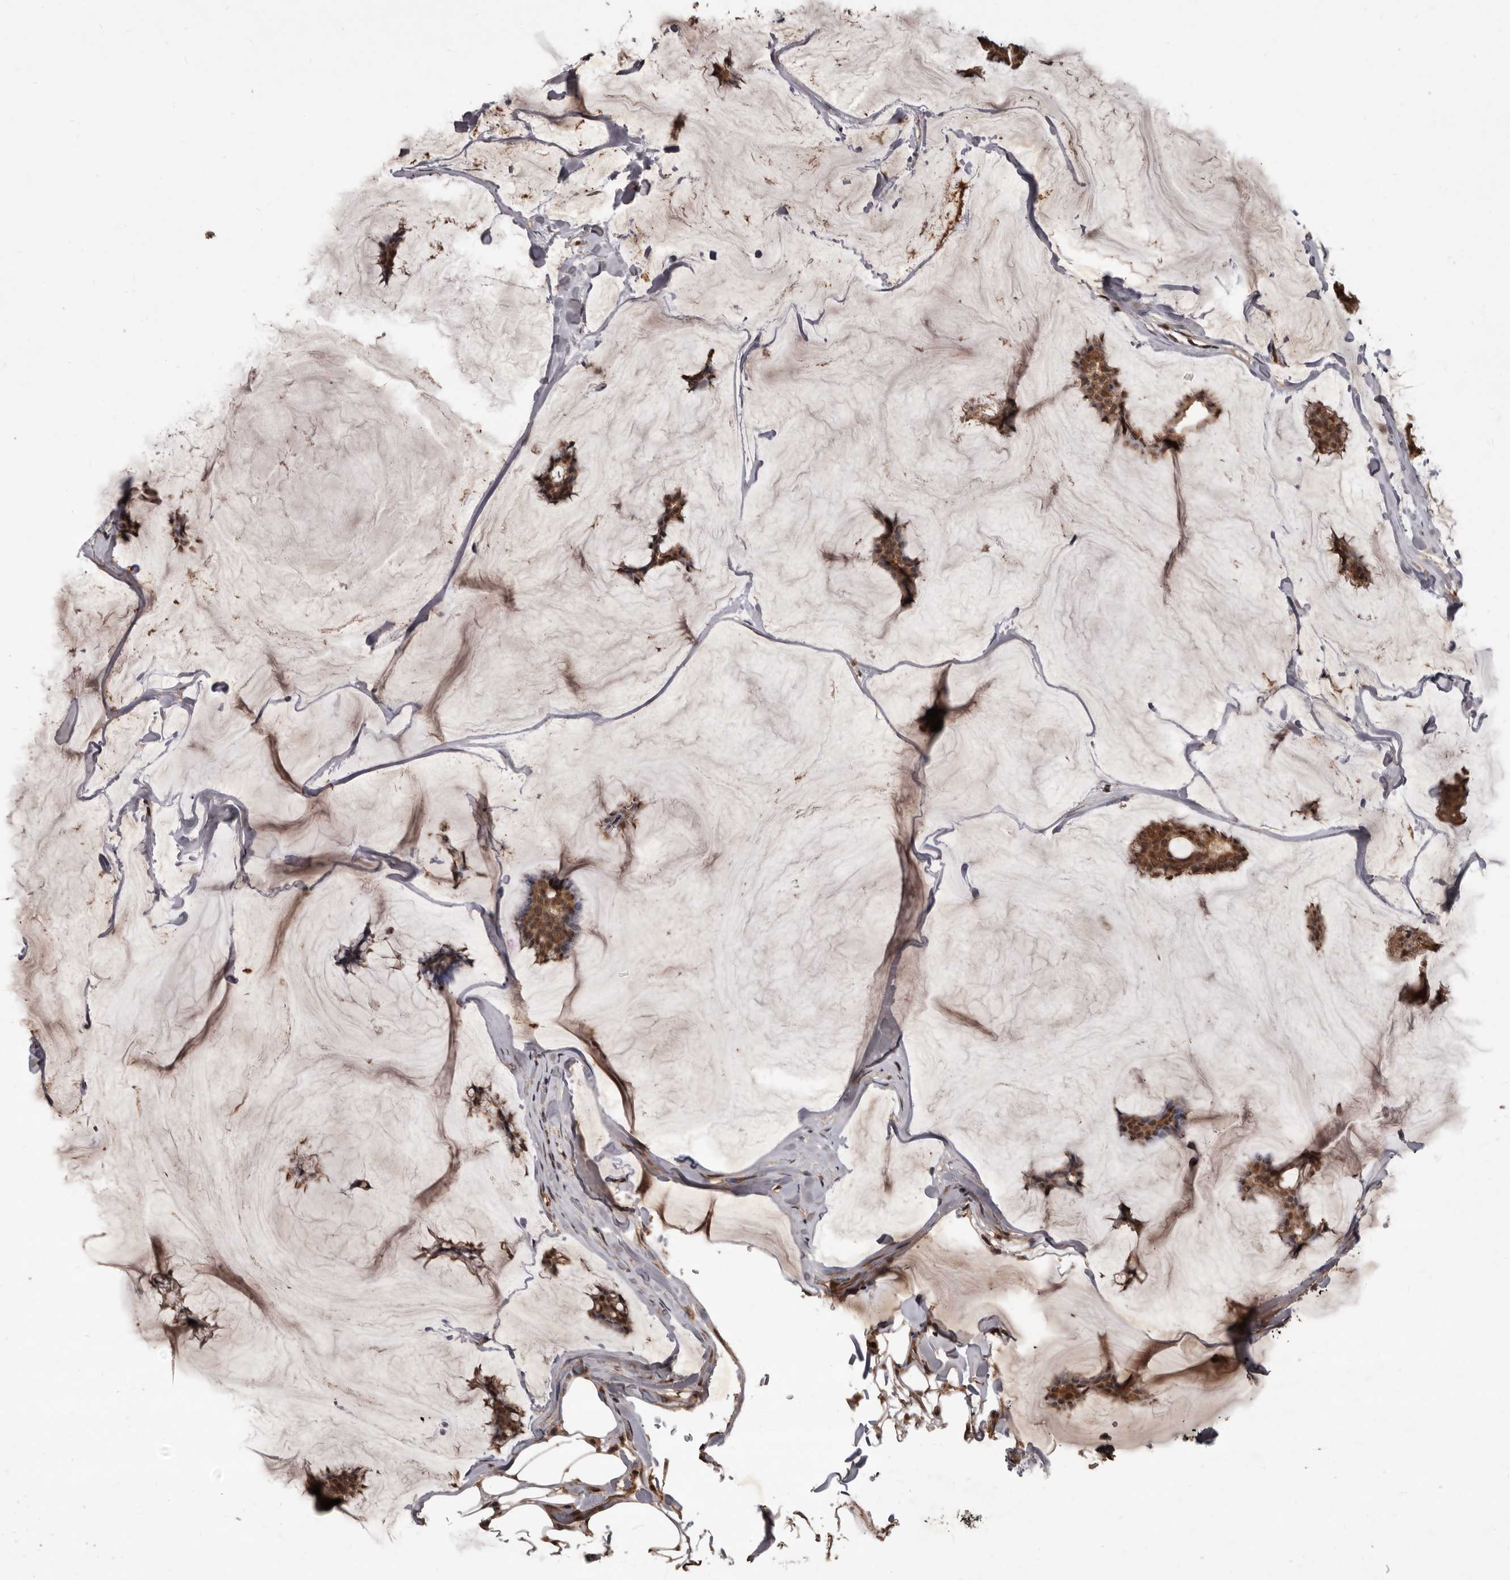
{"staining": {"intensity": "moderate", "quantity": ">75%", "location": "cytoplasmic/membranous,nuclear"}, "tissue": "breast cancer", "cell_type": "Tumor cells", "image_type": "cancer", "snomed": [{"axis": "morphology", "description": "Duct carcinoma"}, {"axis": "topography", "description": "Breast"}], "caption": "Immunohistochemical staining of human breast infiltrating ductal carcinoma shows medium levels of moderate cytoplasmic/membranous and nuclear staining in about >75% of tumor cells.", "gene": "AHR", "patient": {"sex": "female", "age": 93}}